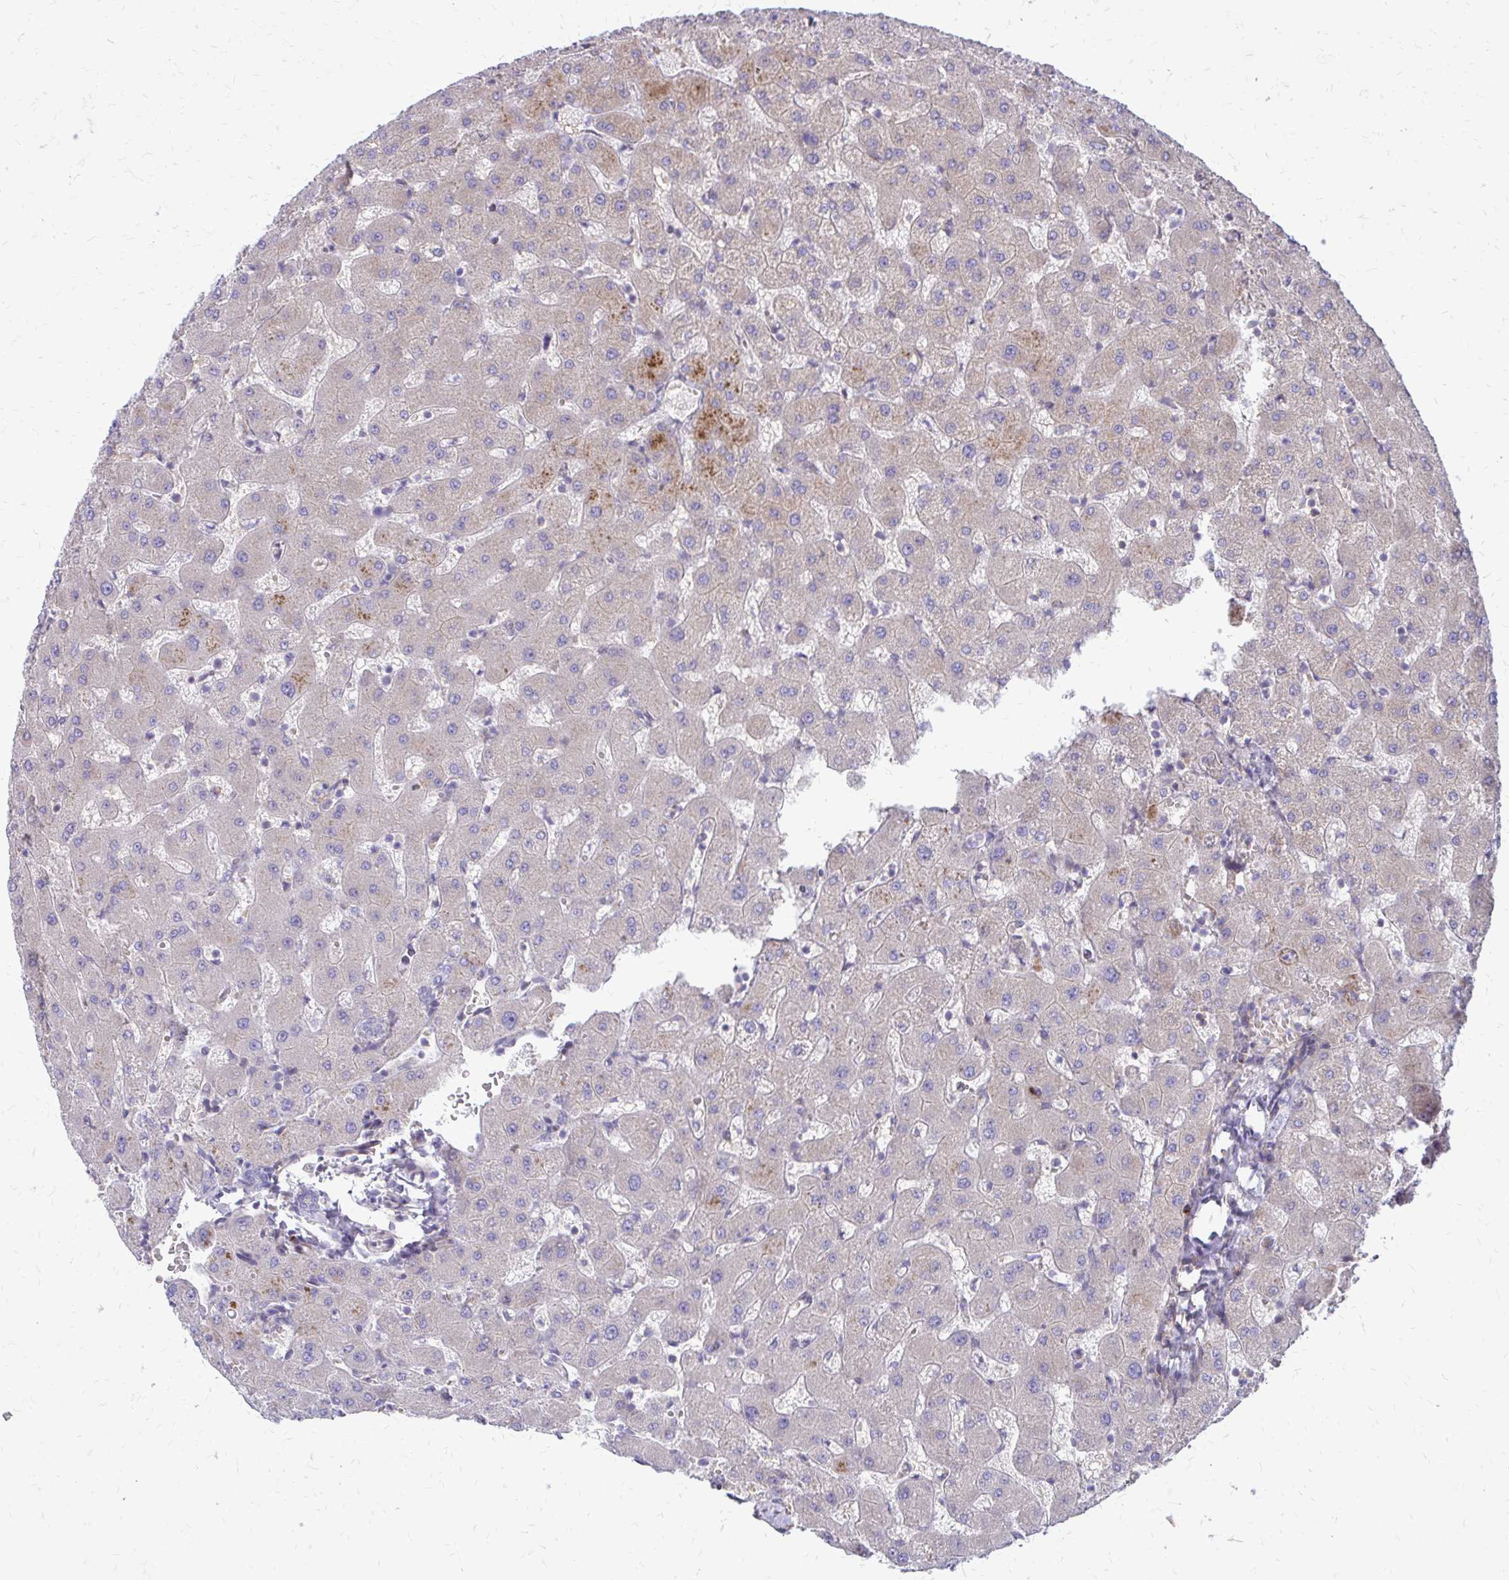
{"staining": {"intensity": "negative", "quantity": "none", "location": "none"}, "tissue": "liver", "cell_type": "Cholangiocytes", "image_type": "normal", "snomed": [{"axis": "morphology", "description": "Normal tissue, NOS"}, {"axis": "topography", "description": "Liver"}], "caption": "An immunohistochemistry (IHC) histopathology image of benign liver is shown. There is no staining in cholangiocytes of liver. The staining is performed using DAB brown chromogen with nuclei counter-stained in using hematoxylin.", "gene": "FUNDC2", "patient": {"sex": "female", "age": 63}}